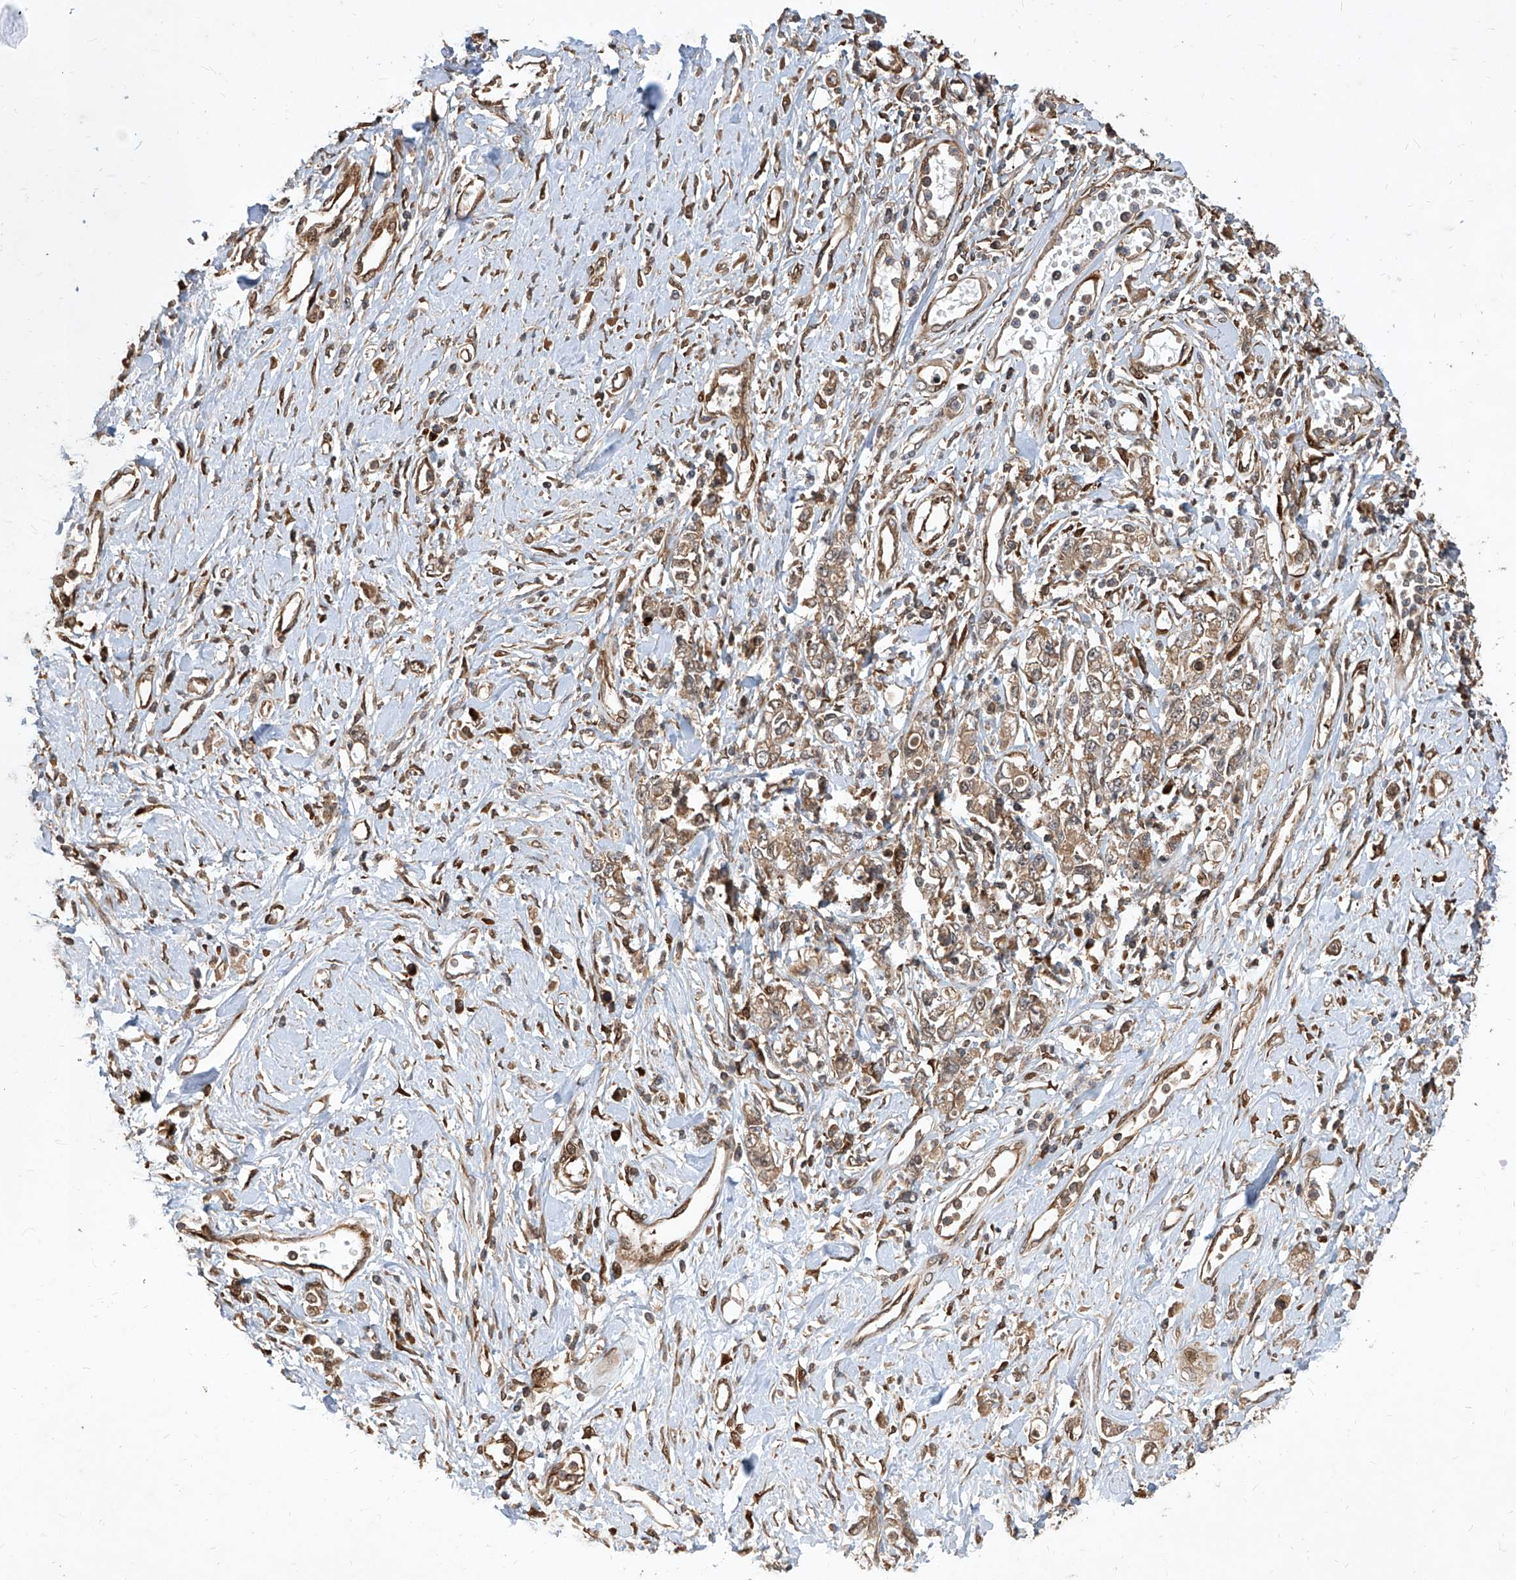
{"staining": {"intensity": "weak", "quantity": ">75%", "location": "cytoplasmic/membranous"}, "tissue": "stomach cancer", "cell_type": "Tumor cells", "image_type": "cancer", "snomed": [{"axis": "morphology", "description": "Adenocarcinoma, NOS"}, {"axis": "topography", "description": "Stomach"}], "caption": "Stomach cancer (adenocarcinoma) tissue reveals weak cytoplasmic/membranous expression in about >75% of tumor cells (Brightfield microscopy of DAB IHC at high magnification).", "gene": "MAGED2", "patient": {"sex": "female", "age": 76}}